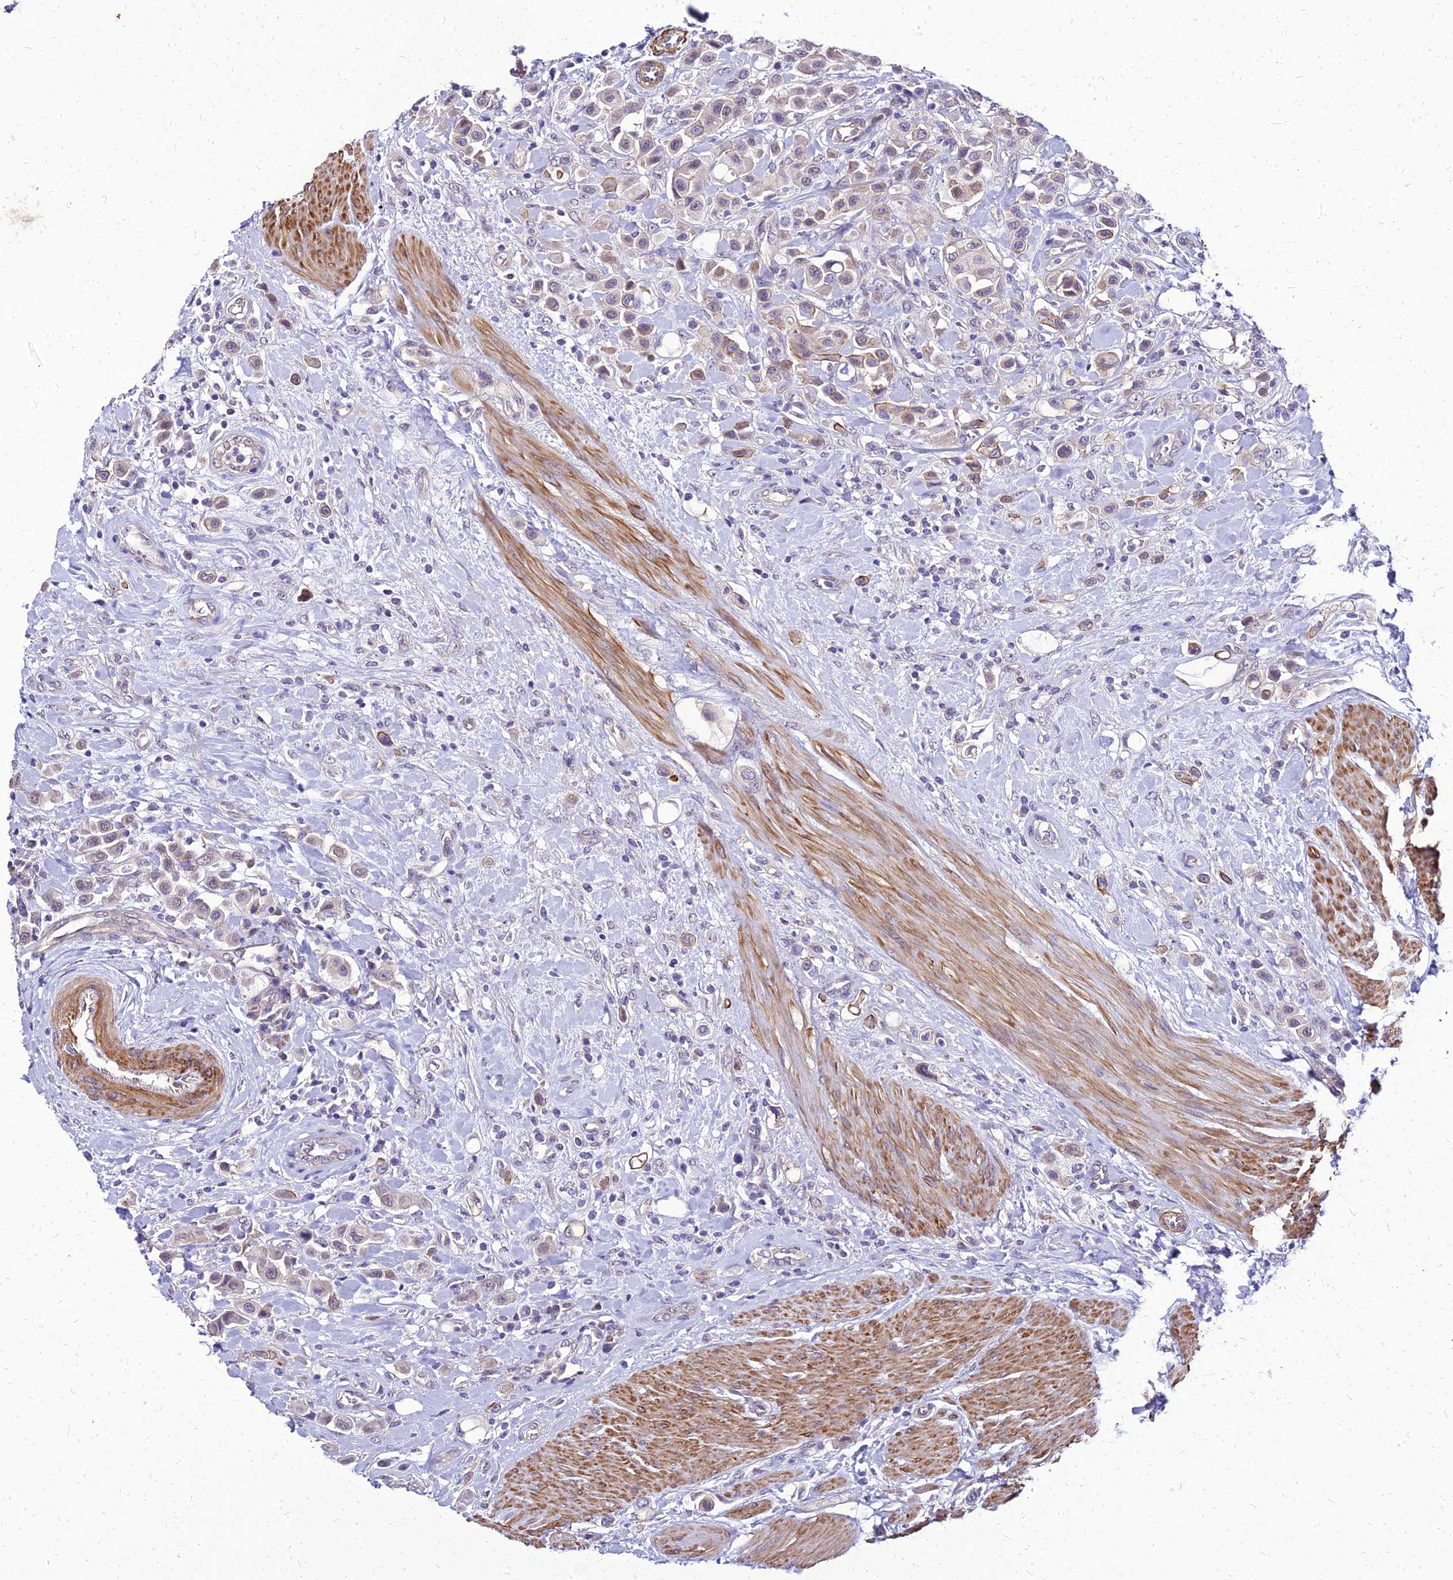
{"staining": {"intensity": "weak", "quantity": ">75%", "location": "cytoplasmic/membranous,nuclear"}, "tissue": "urothelial cancer", "cell_type": "Tumor cells", "image_type": "cancer", "snomed": [{"axis": "morphology", "description": "Urothelial carcinoma, High grade"}, {"axis": "topography", "description": "Urinary bladder"}], "caption": "Protein analysis of urothelial cancer tissue shows weak cytoplasmic/membranous and nuclear expression in approximately >75% of tumor cells. Ihc stains the protein in brown and the nuclei are stained blue.", "gene": "YEATS2", "patient": {"sex": "male", "age": 50}}